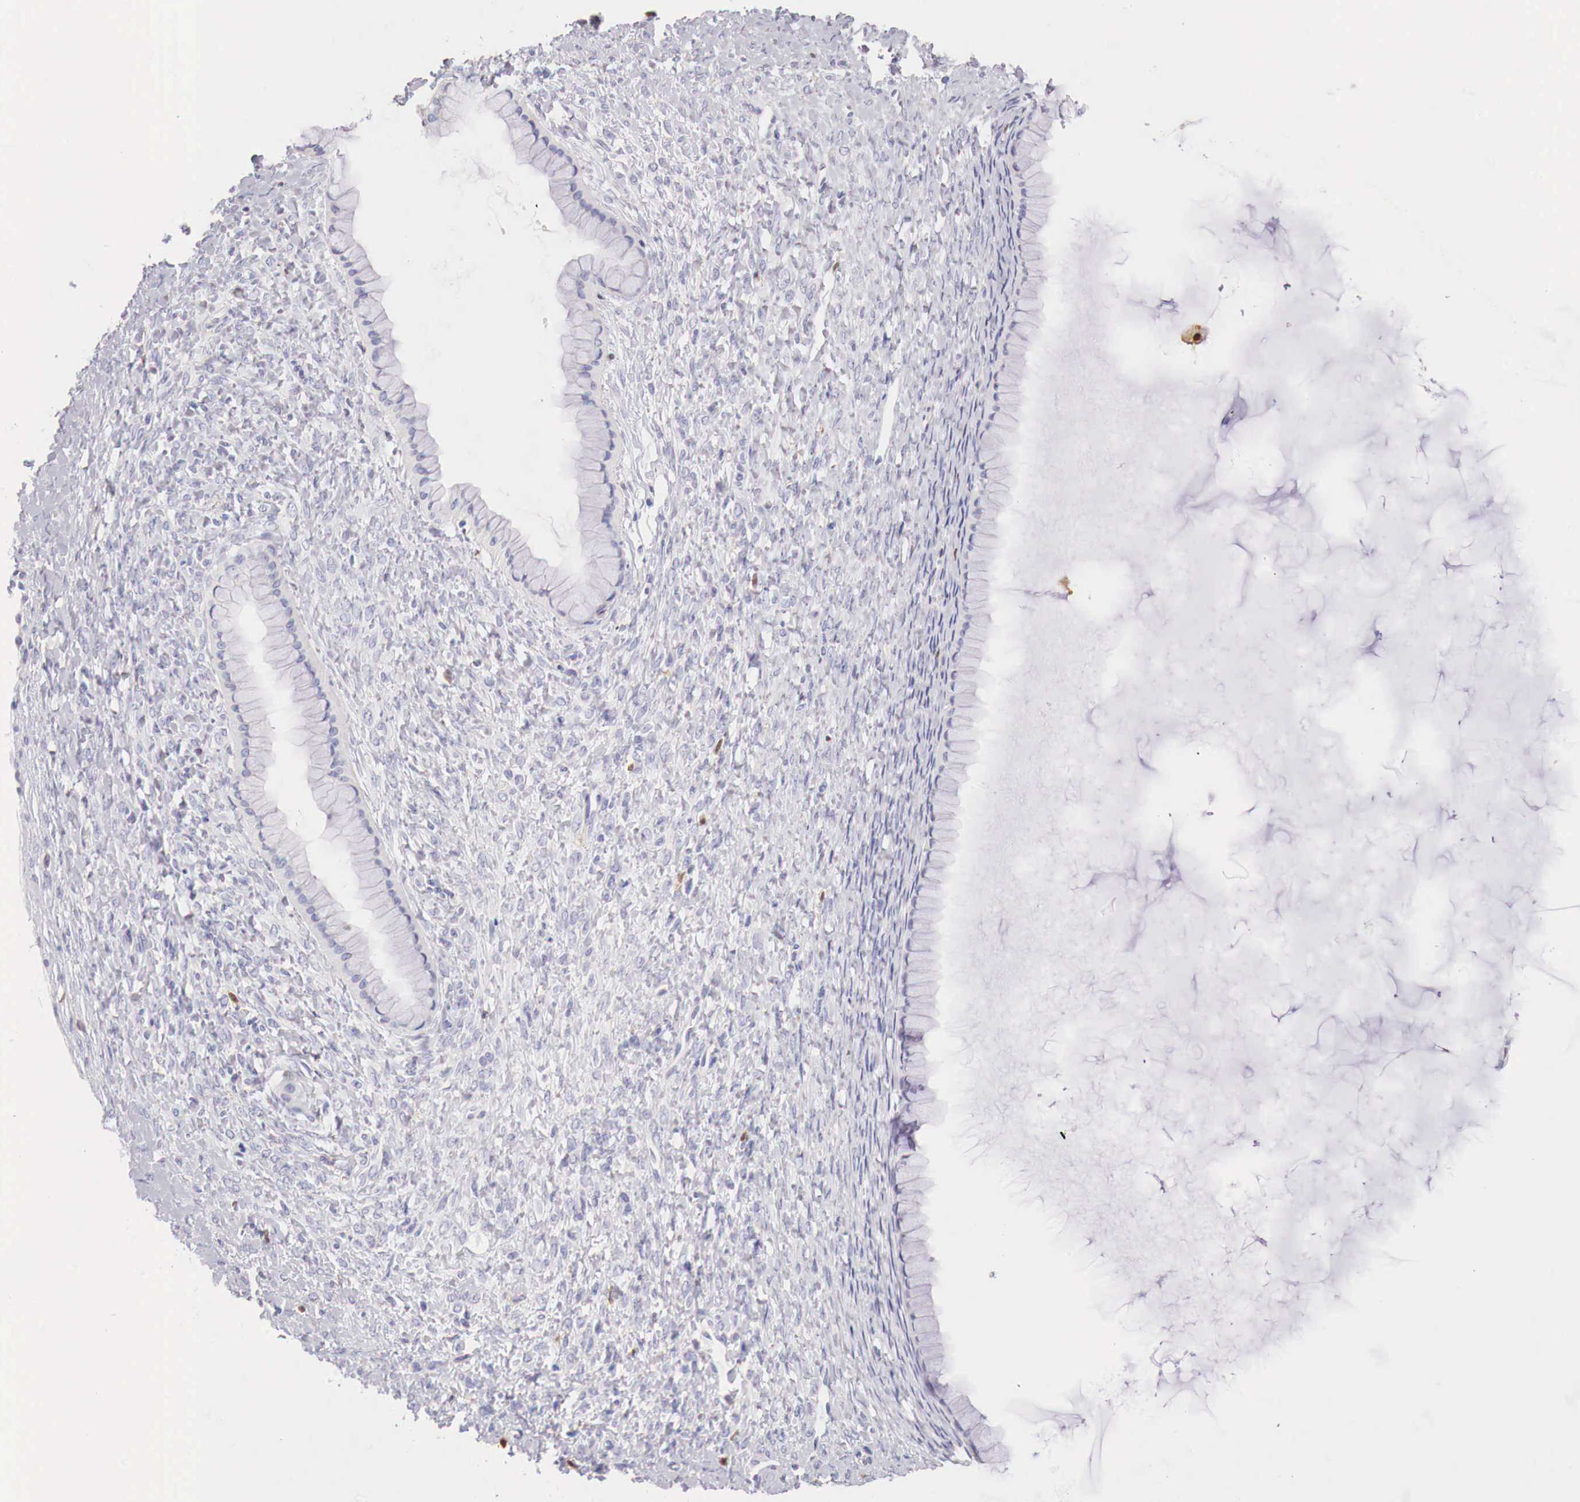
{"staining": {"intensity": "negative", "quantity": "none", "location": "none"}, "tissue": "ovarian cancer", "cell_type": "Tumor cells", "image_type": "cancer", "snomed": [{"axis": "morphology", "description": "Cystadenocarcinoma, mucinous, NOS"}, {"axis": "topography", "description": "Ovary"}], "caption": "A photomicrograph of human ovarian mucinous cystadenocarcinoma is negative for staining in tumor cells.", "gene": "RENBP", "patient": {"sex": "female", "age": 25}}